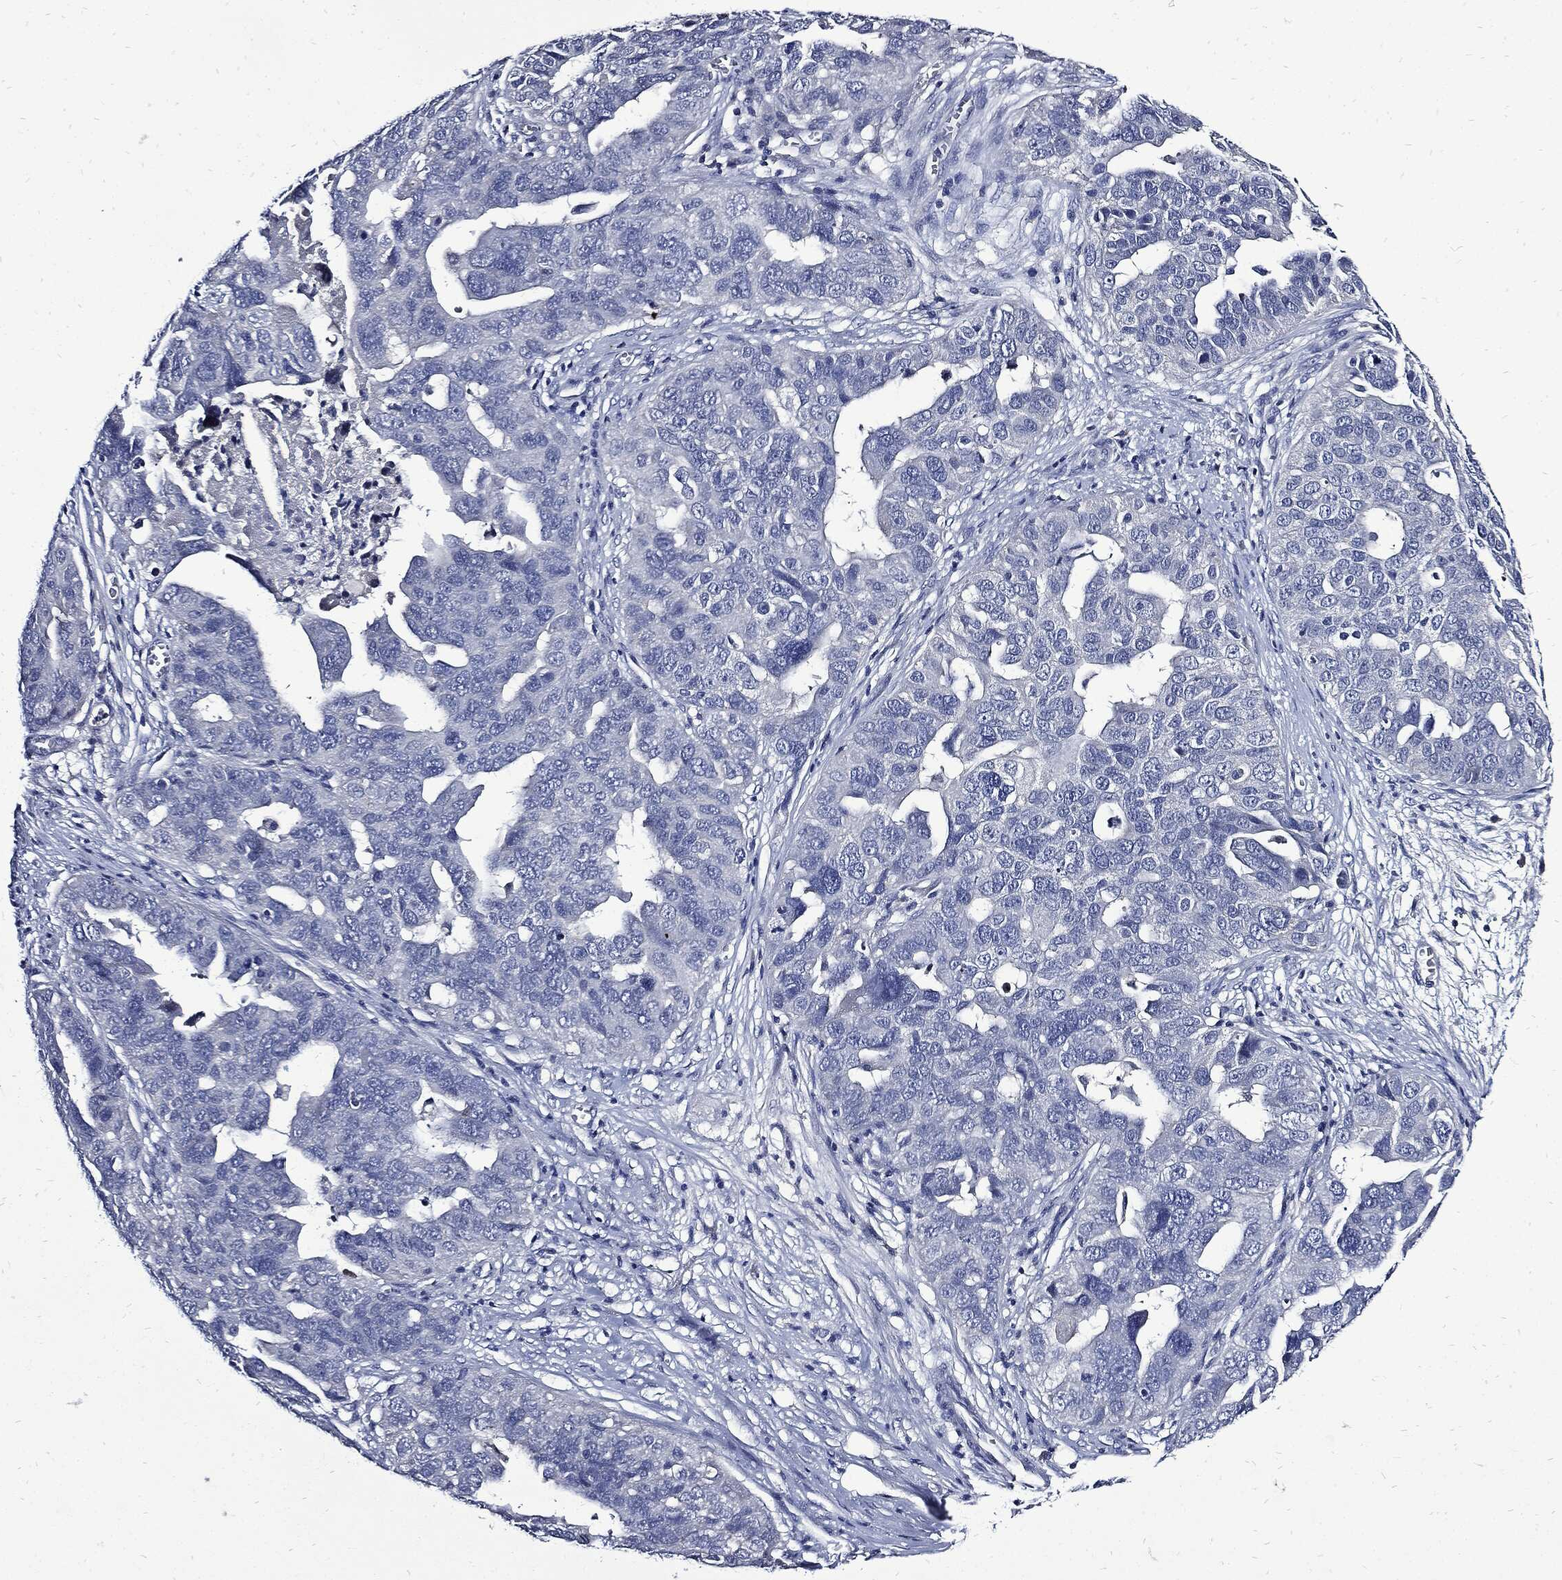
{"staining": {"intensity": "negative", "quantity": "none", "location": "none"}, "tissue": "ovarian cancer", "cell_type": "Tumor cells", "image_type": "cancer", "snomed": [{"axis": "morphology", "description": "Carcinoma, endometroid"}, {"axis": "topography", "description": "Soft tissue"}, {"axis": "topography", "description": "Ovary"}], "caption": "Ovarian endometroid carcinoma stained for a protein using IHC exhibits no positivity tumor cells.", "gene": "CPE", "patient": {"sex": "female", "age": 52}}